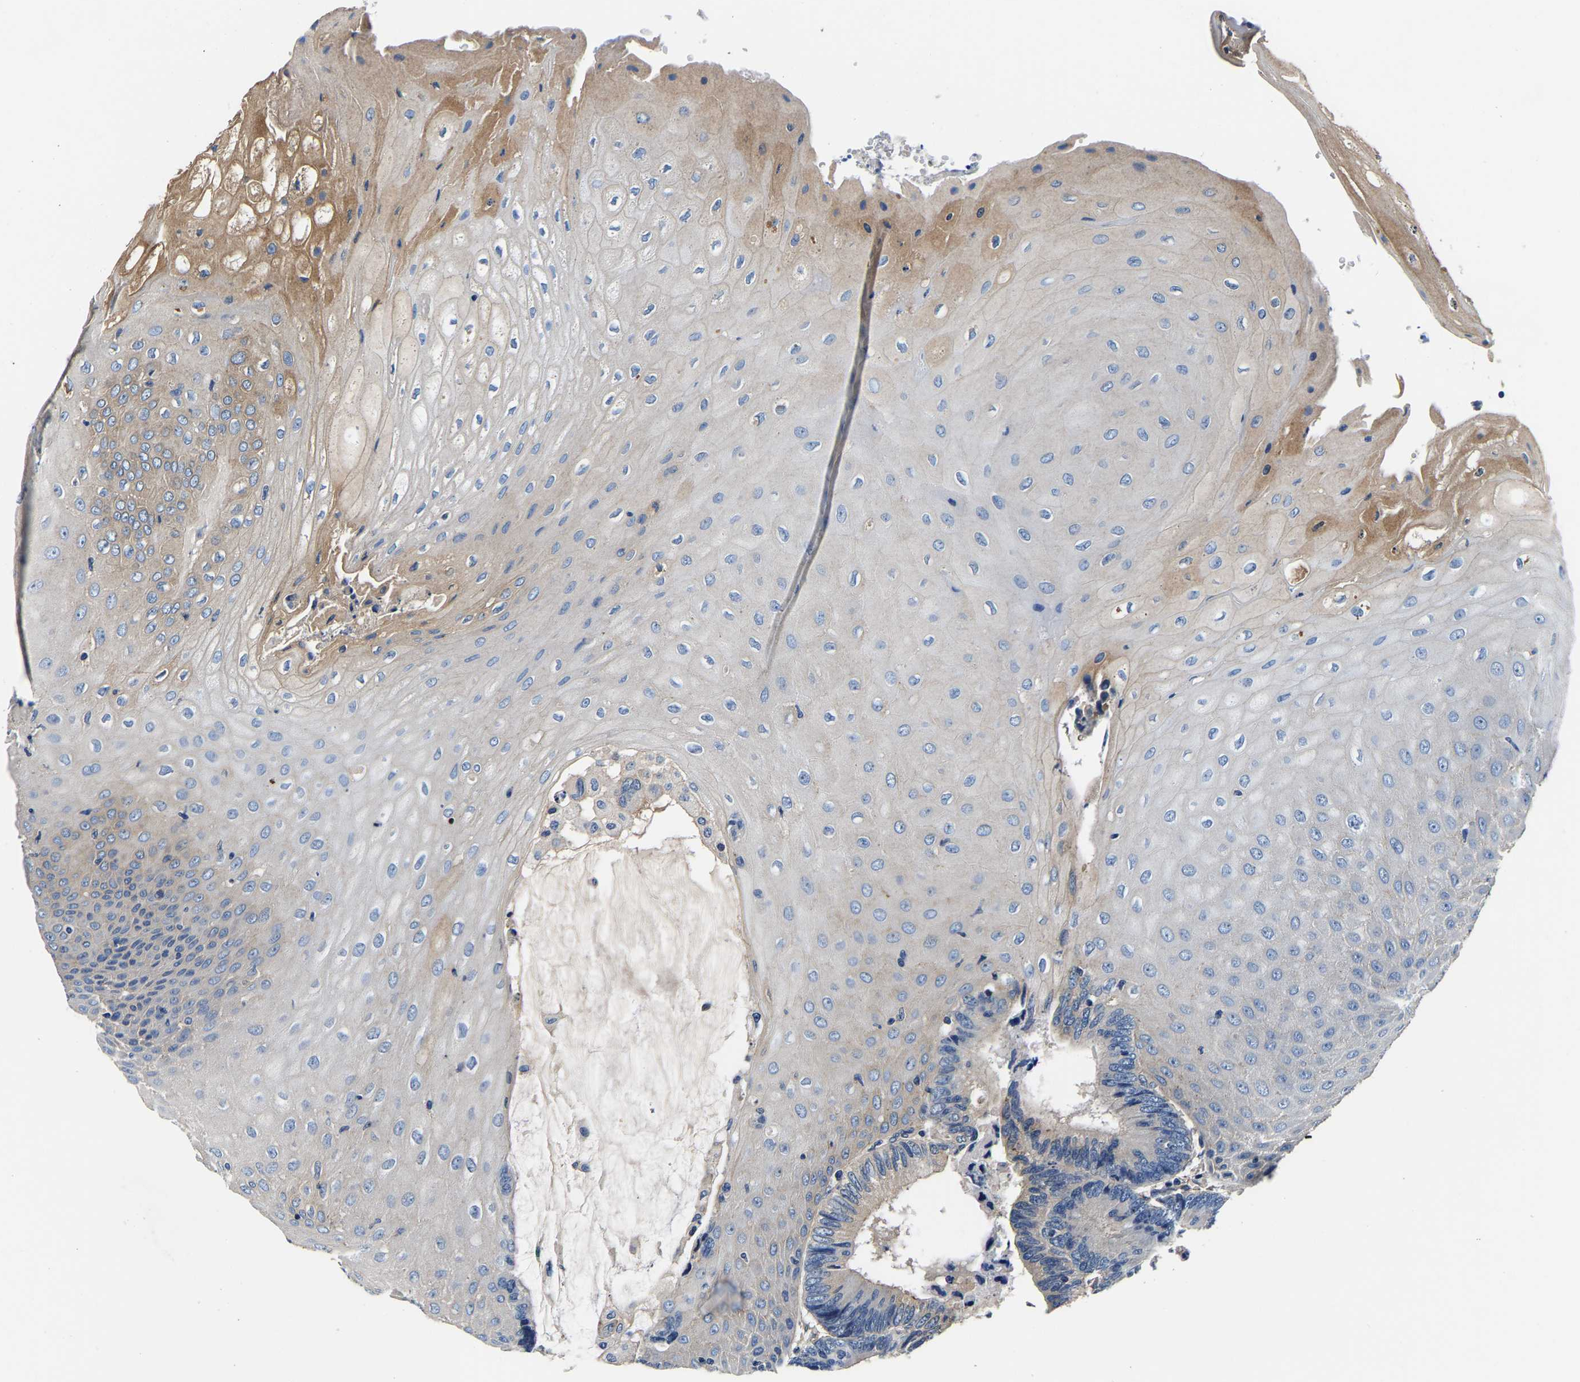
{"staining": {"intensity": "negative", "quantity": "none", "location": "none"}, "tissue": "colorectal cancer", "cell_type": "Tumor cells", "image_type": "cancer", "snomed": [{"axis": "morphology", "description": "Adenocarcinoma, NOS"}, {"axis": "topography", "description": "Rectum"}, {"axis": "topography", "description": "Anal"}], "caption": "The micrograph demonstrates no staining of tumor cells in colorectal cancer.", "gene": "SH3GLB1", "patient": {"sex": "female", "age": 89}}